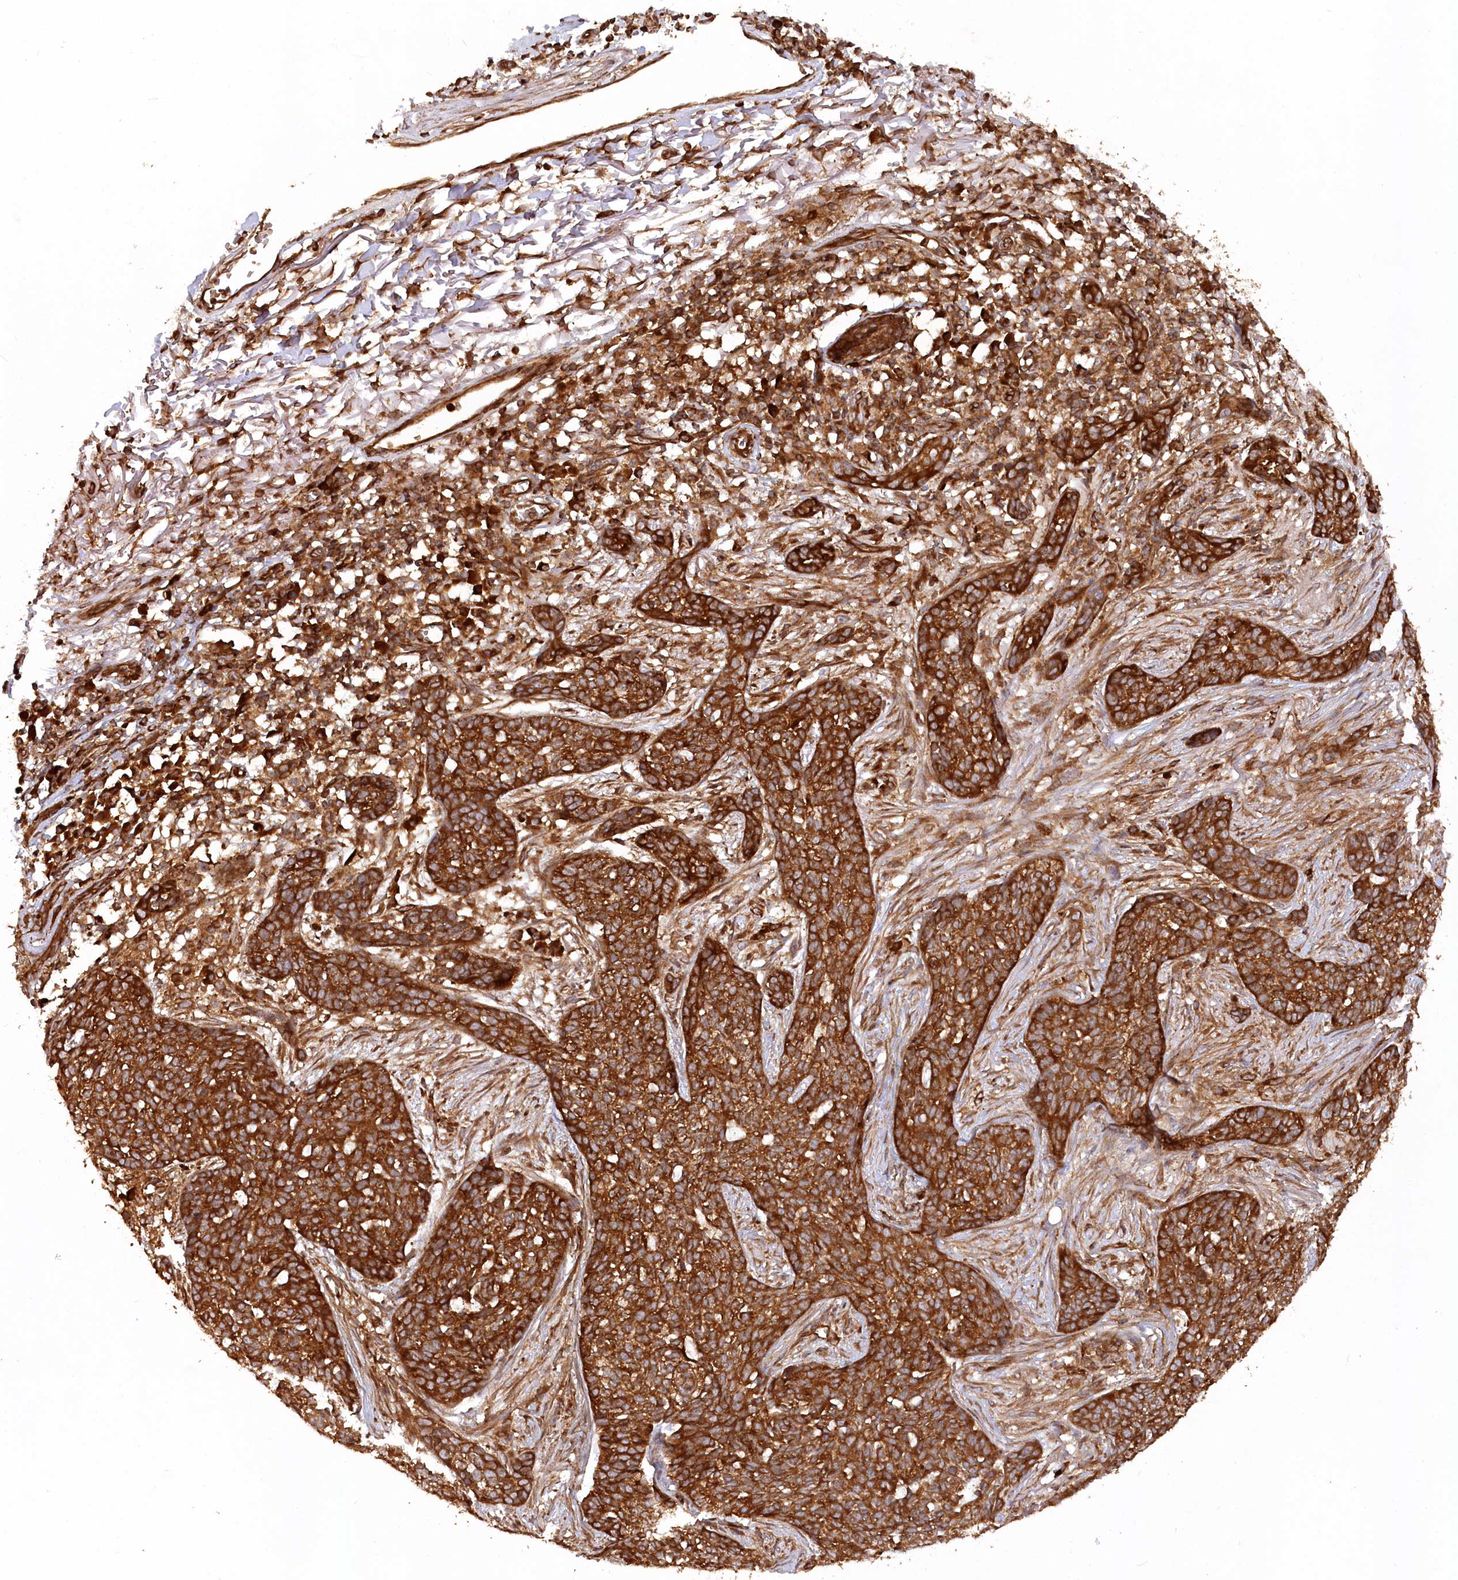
{"staining": {"intensity": "strong", "quantity": ">75%", "location": "cytoplasmic/membranous"}, "tissue": "skin cancer", "cell_type": "Tumor cells", "image_type": "cancer", "snomed": [{"axis": "morphology", "description": "Basal cell carcinoma"}, {"axis": "topography", "description": "Skin"}], "caption": "Skin cancer (basal cell carcinoma) stained with immunohistochemistry (IHC) exhibits strong cytoplasmic/membranous positivity in approximately >75% of tumor cells. The protein is stained brown, and the nuclei are stained in blue (DAB IHC with brightfield microscopy, high magnification).", "gene": "PAIP2", "patient": {"sex": "male", "age": 85}}